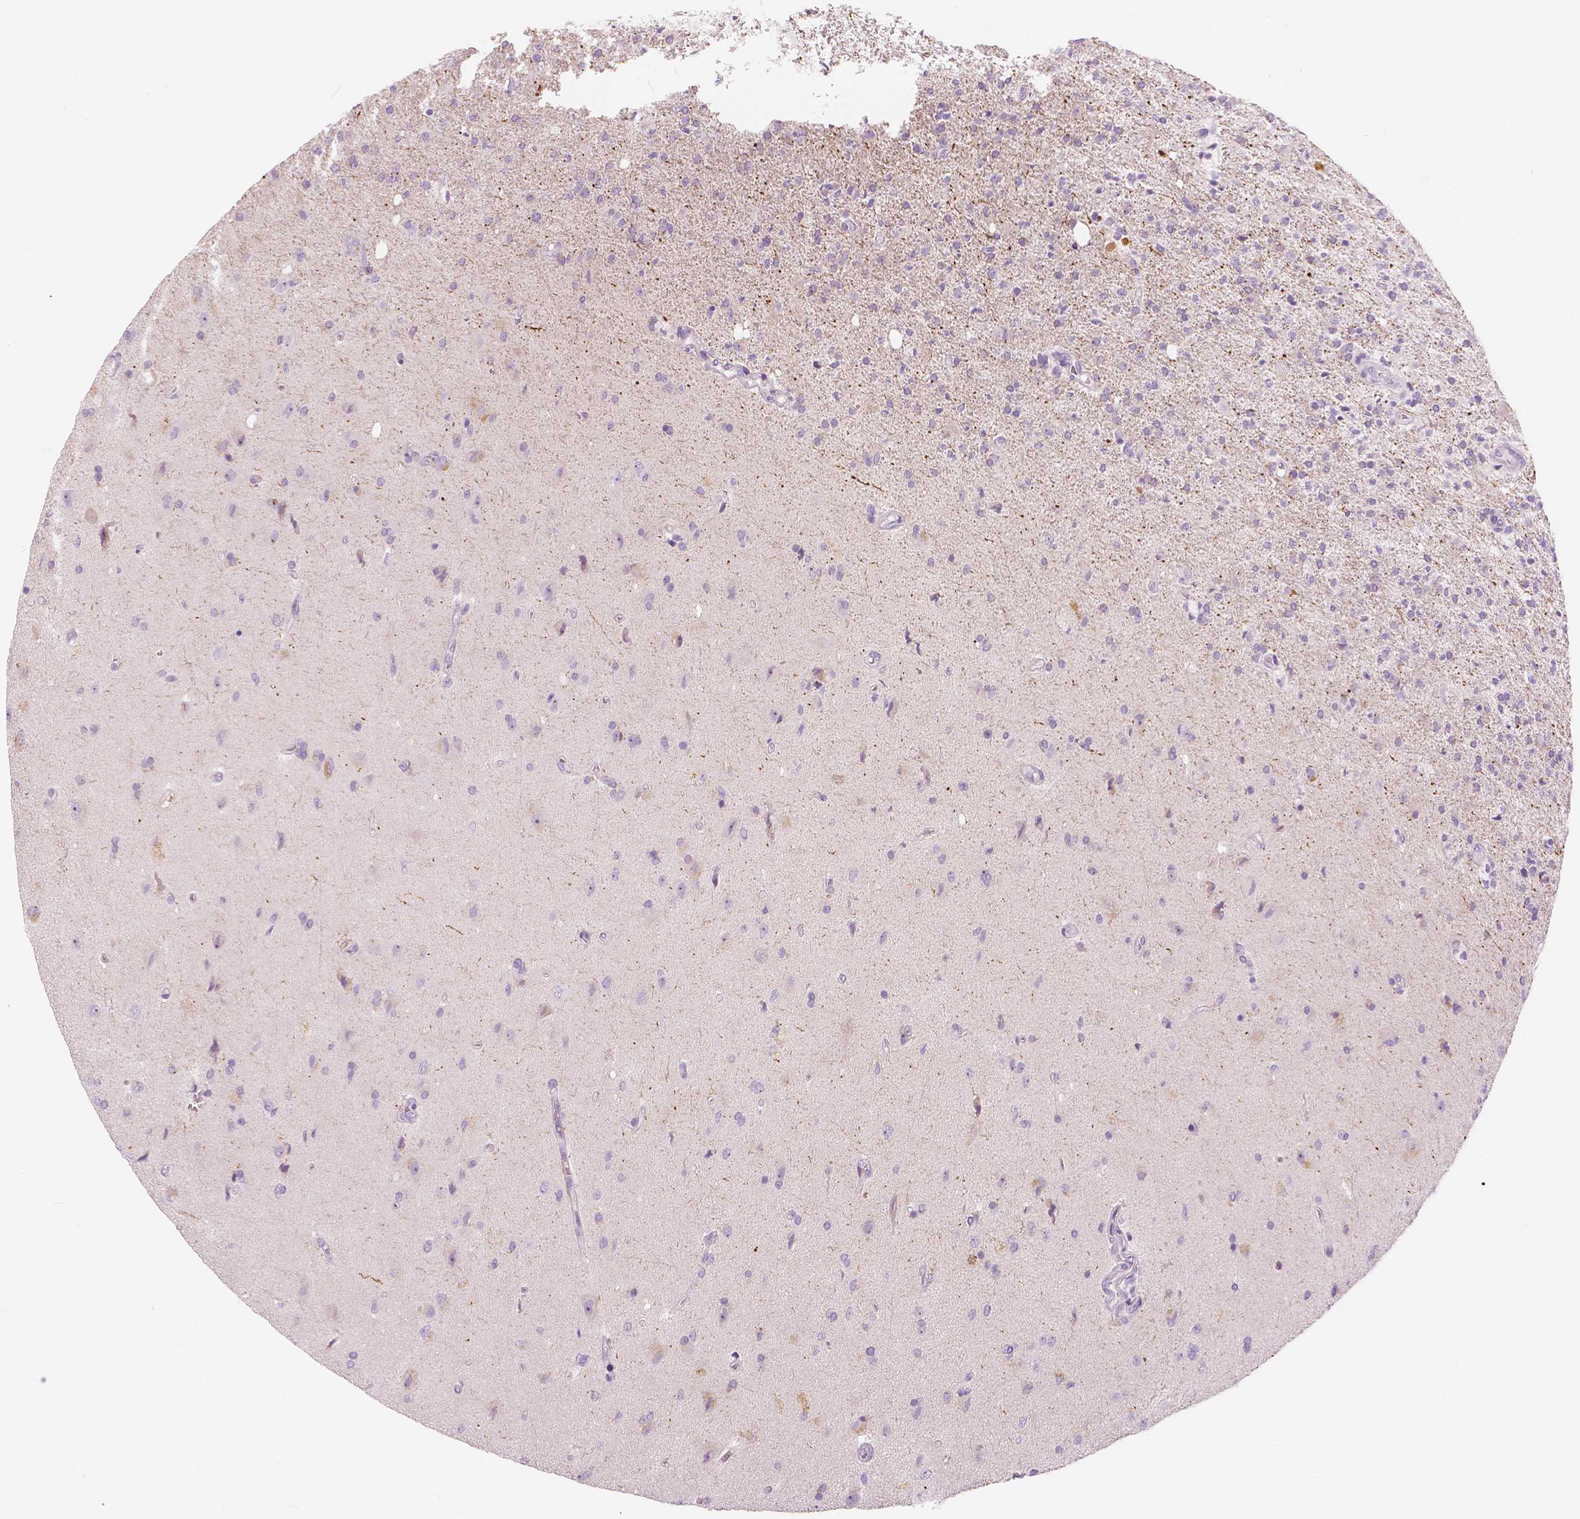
{"staining": {"intensity": "negative", "quantity": "none", "location": "none"}, "tissue": "glioma", "cell_type": "Tumor cells", "image_type": "cancer", "snomed": [{"axis": "morphology", "description": "Glioma, malignant, High grade"}, {"axis": "topography", "description": "Cerebral cortex"}], "caption": "Immunohistochemical staining of glioma displays no significant staining in tumor cells.", "gene": "A4GNT", "patient": {"sex": "male", "age": 70}}